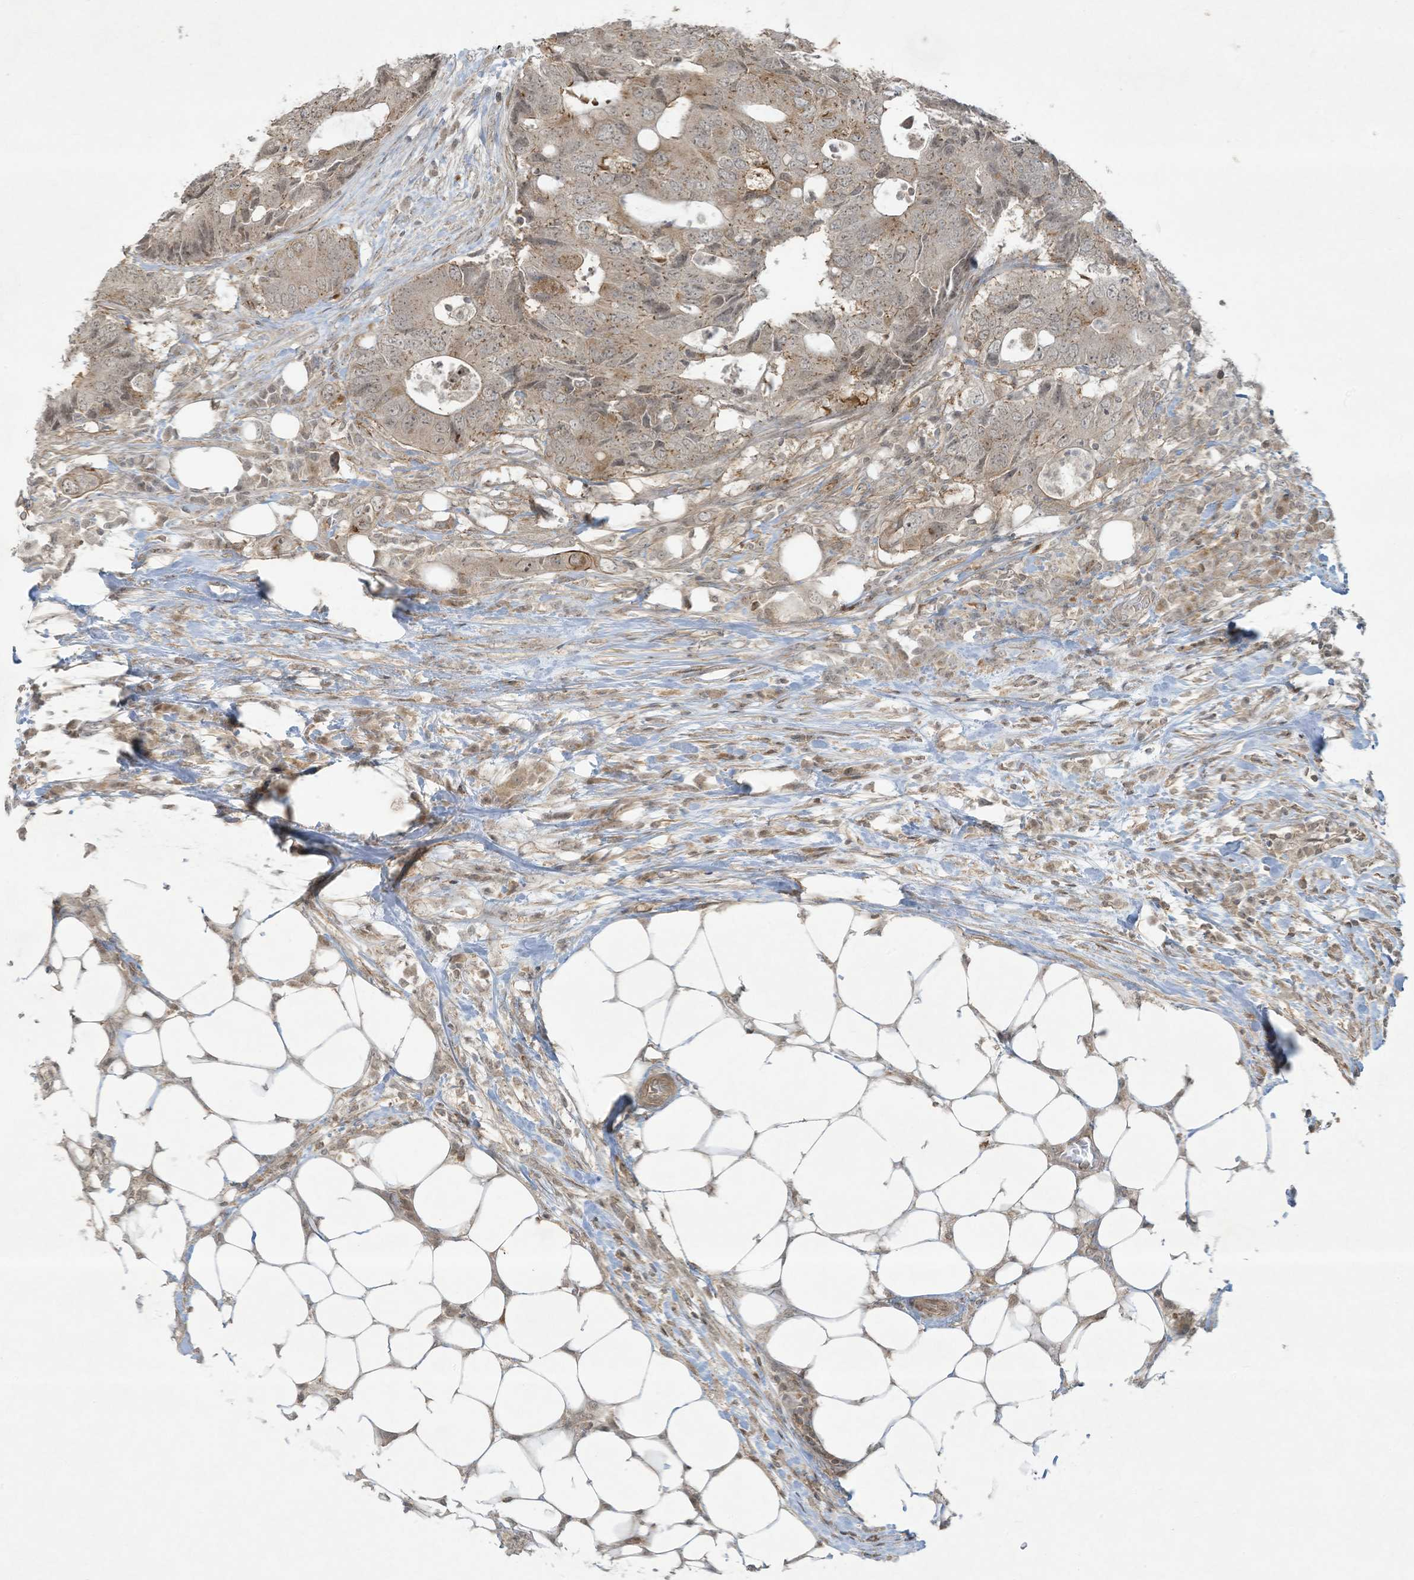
{"staining": {"intensity": "weak", "quantity": "<25%", "location": "cytoplasmic/membranous,nuclear"}, "tissue": "colorectal cancer", "cell_type": "Tumor cells", "image_type": "cancer", "snomed": [{"axis": "morphology", "description": "Adenocarcinoma, NOS"}, {"axis": "topography", "description": "Colon"}], "caption": "This is an immunohistochemistry micrograph of human adenocarcinoma (colorectal). There is no staining in tumor cells.", "gene": "ZNF263", "patient": {"sex": "male", "age": 71}}